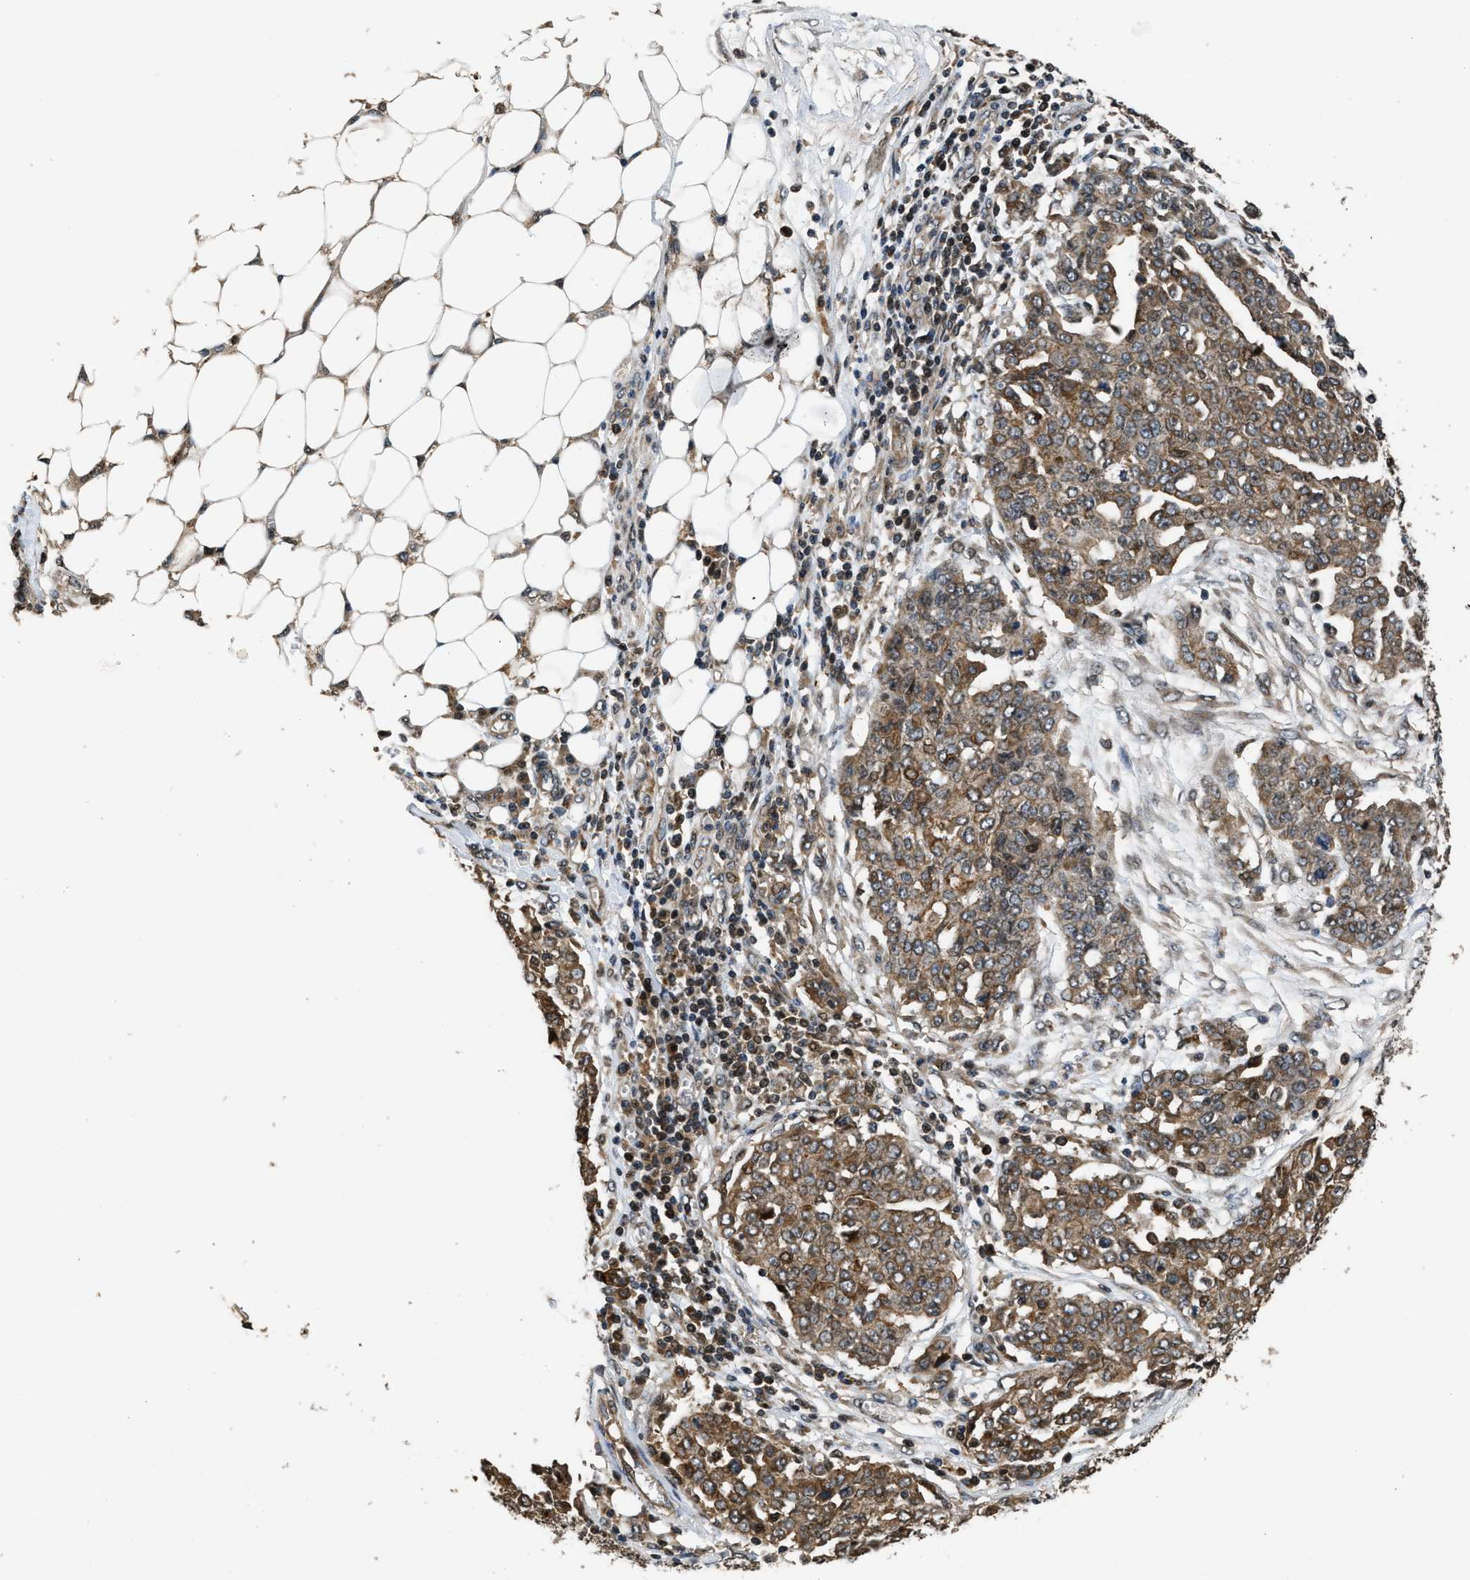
{"staining": {"intensity": "moderate", "quantity": ">75%", "location": "cytoplasmic/membranous"}, "tissue": "ovarian cancer", "cell_type": "Tumor cells", "image_type": "cancer", "snomed": [{"axis": "morphology", "description": "Cystadenocarcinoma, serous, NOS"}, {"axis": "topography", "description": "Soft tissue"}, {"axis": "topography", "description": "Ovary"}], "caption": "A medium amount of moderate cytoplasmic/membranous positivity is appreciated in approximately >75% of tumor cells in ovarian cancer tissue.", "gene": "CTBS", "patient": {"sex": "female", "age": 57}}